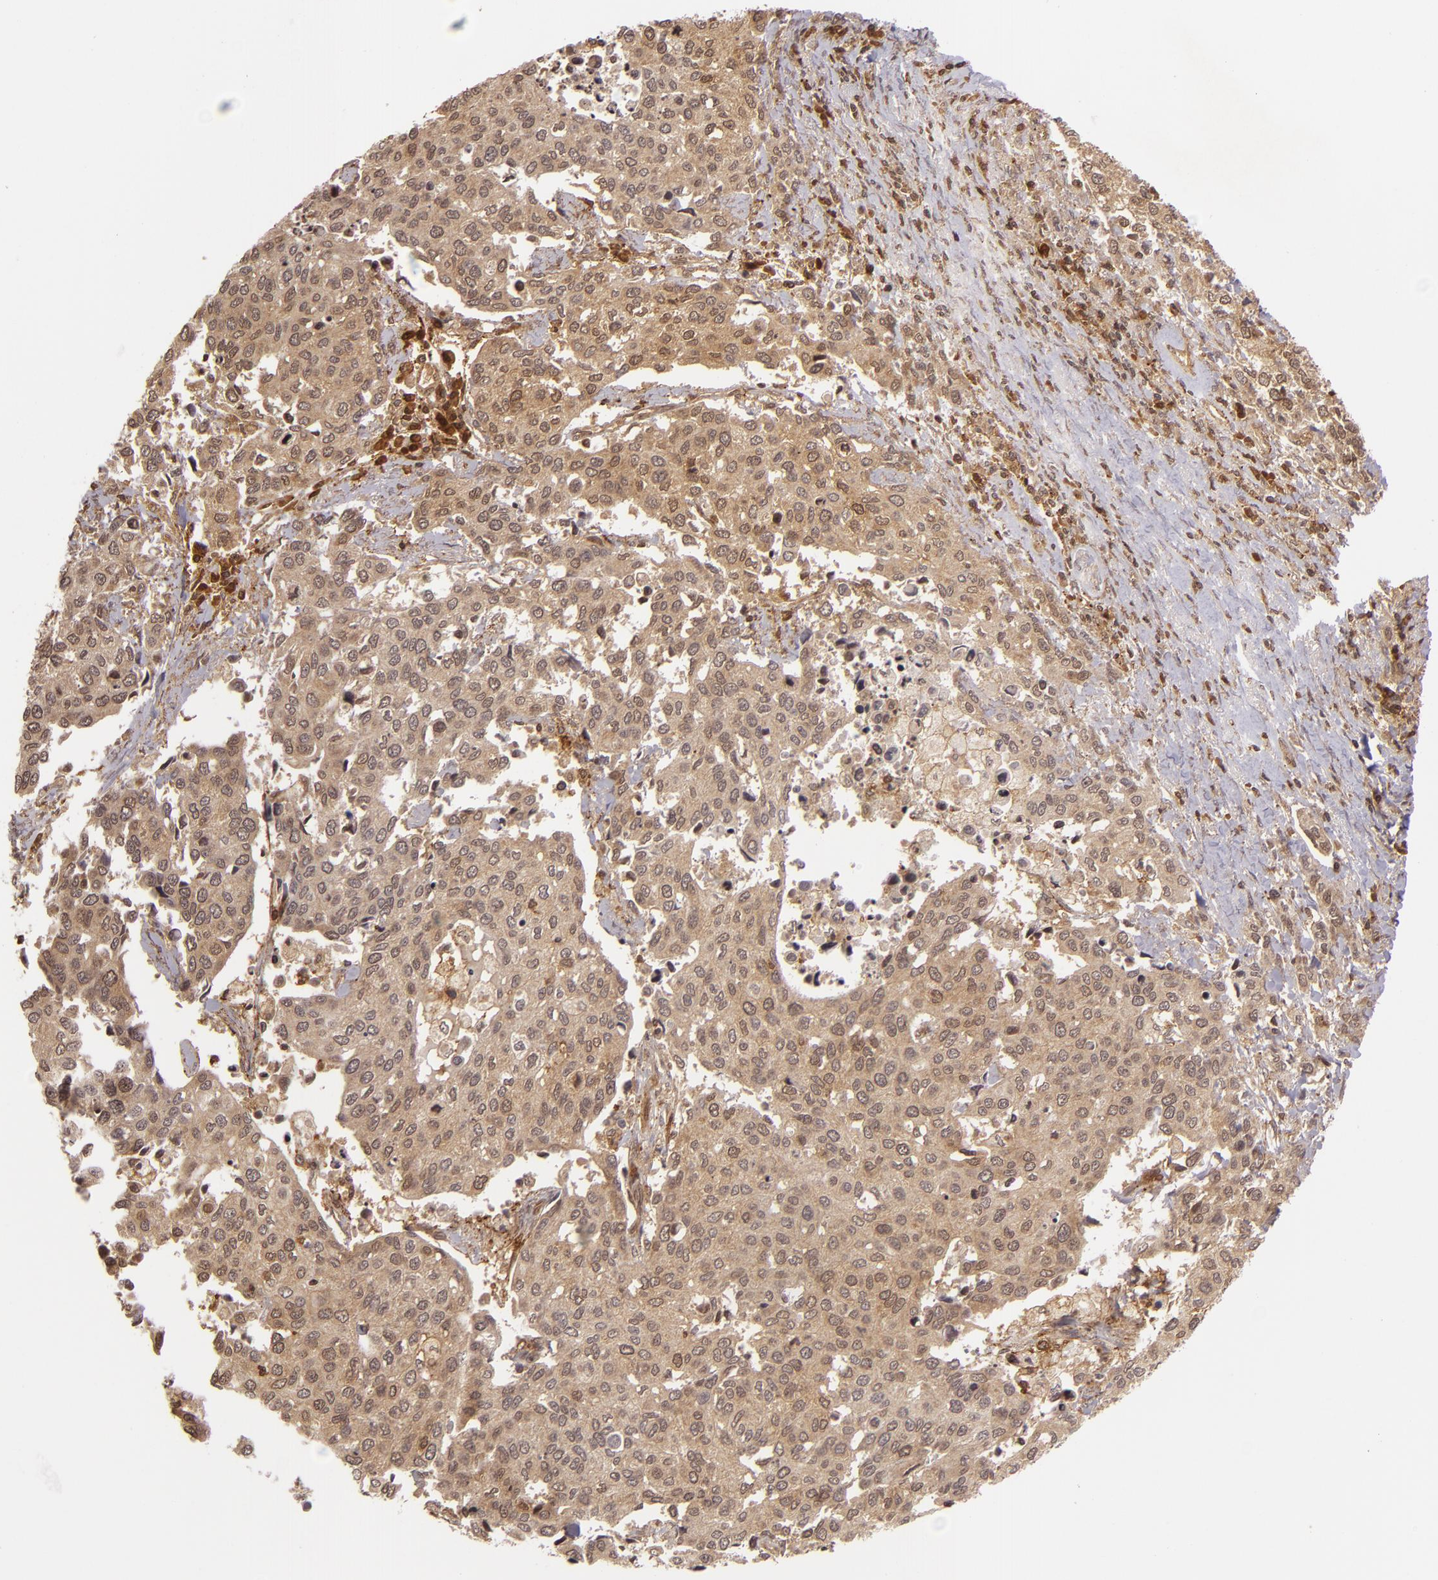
{"staining": {"intensity": "weak", "quantity": ">75%", "location": "cytoplasmic/membranous,nuclear"}, "tissue": "cervical cancer", "cell_type": "Tumor cells", "image_type": "cancer", "snomed": [{"axis": "morphology", "description": "Squamous cell carcinoma, NOS"}, {"axis": "topography", "description": "Cervix"}], "caption": "Approximately >75% of tumor cells in human cervical cancer exhibit weak cytoplasmic/membranous and nuclear protein expression as visualized by brown immunohistochemical staining.", "gene": "ZBTB33", "patient": {"sex": "female", "age": 54}}